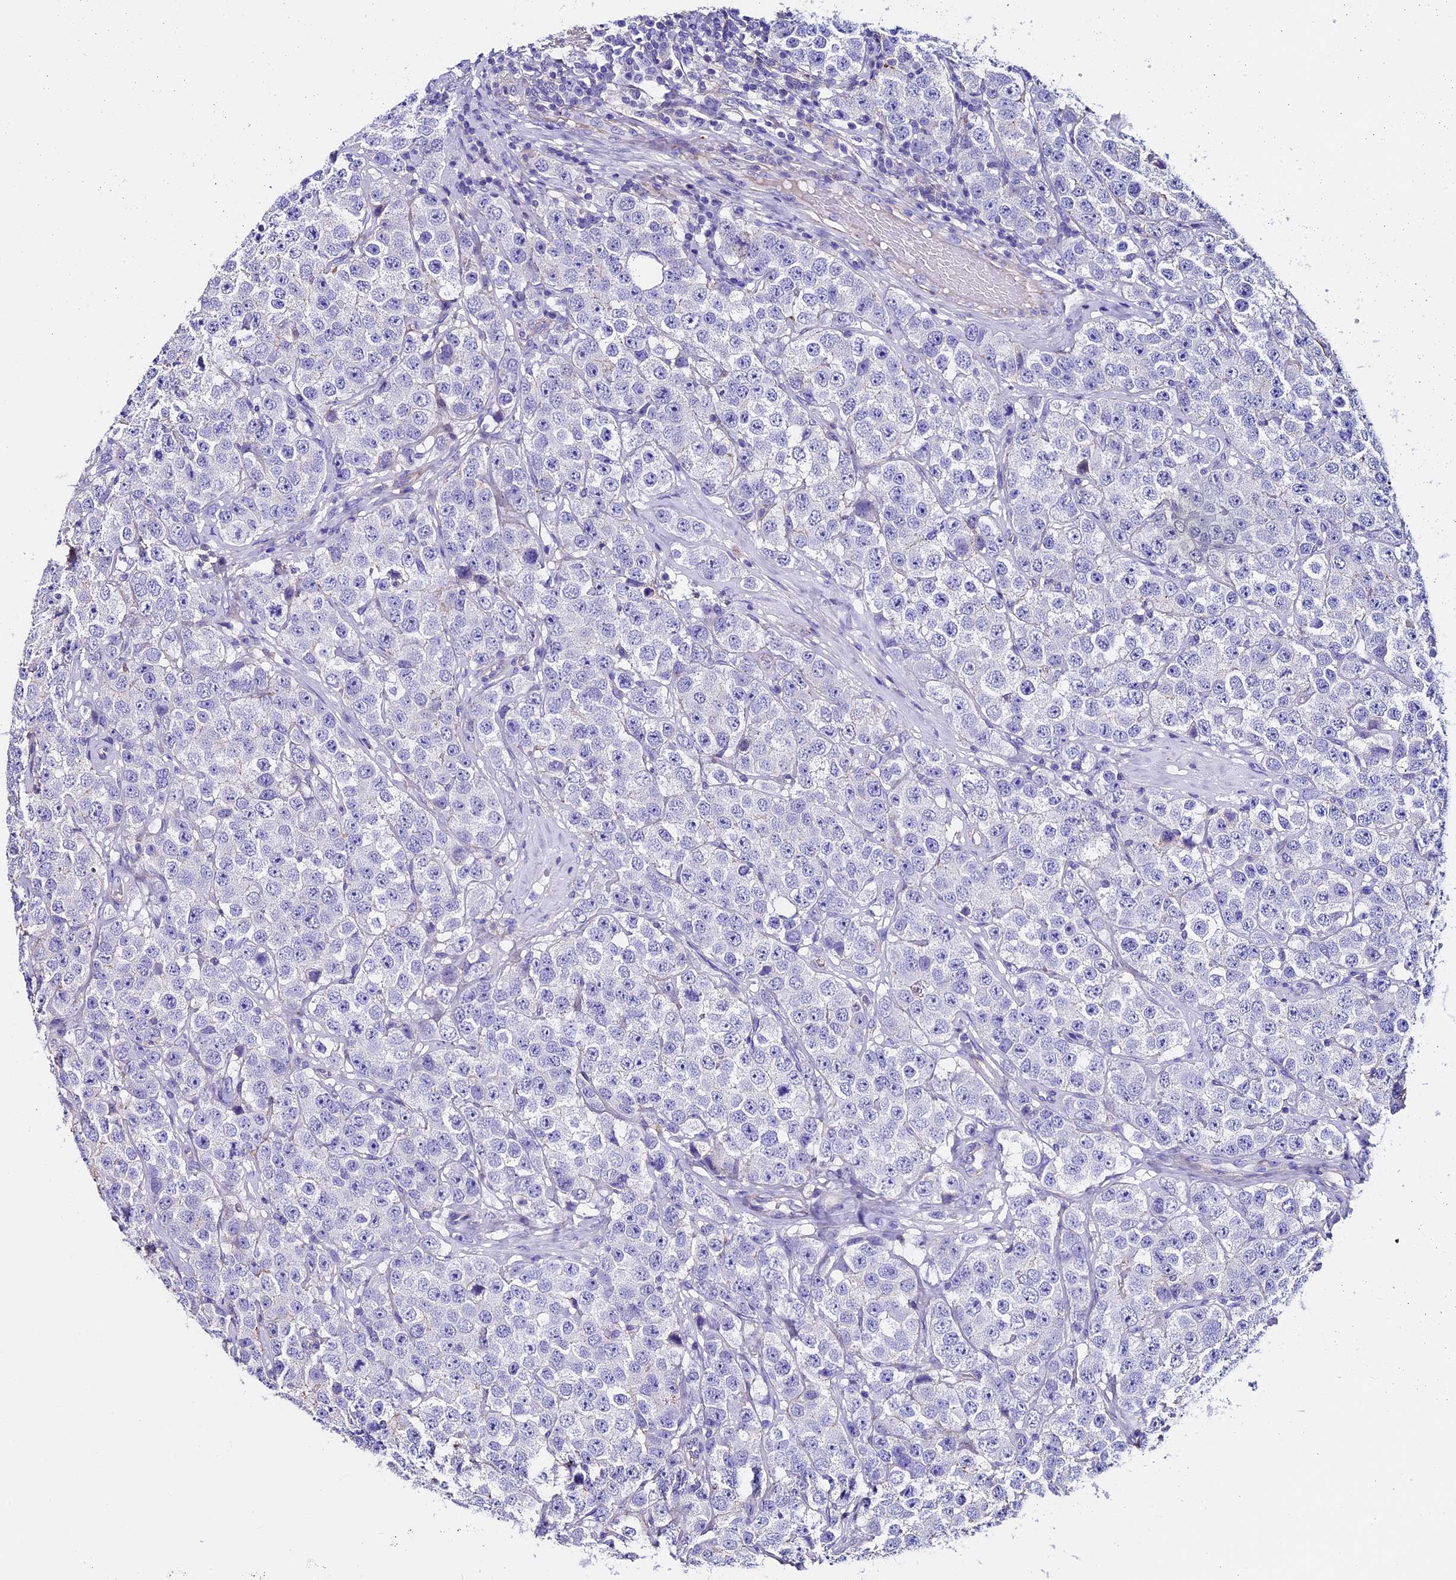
{"staining": {"intensity": "negative", "quantity": "none", "location": "none"}, "tissue": "testis cancer", "cell_type": "Tumor cells", "image_type": "cancer", "snomed": [{"axis": "morphology", "description": "Seminoma, NOS"}, {"axis": "topography", "description": "Testis"}], "caption": "The micrograph displays no staining of tumor cells in testis cancer.", "gene": "EVA1B", "patient": {"sex": "male", "age": 28}}